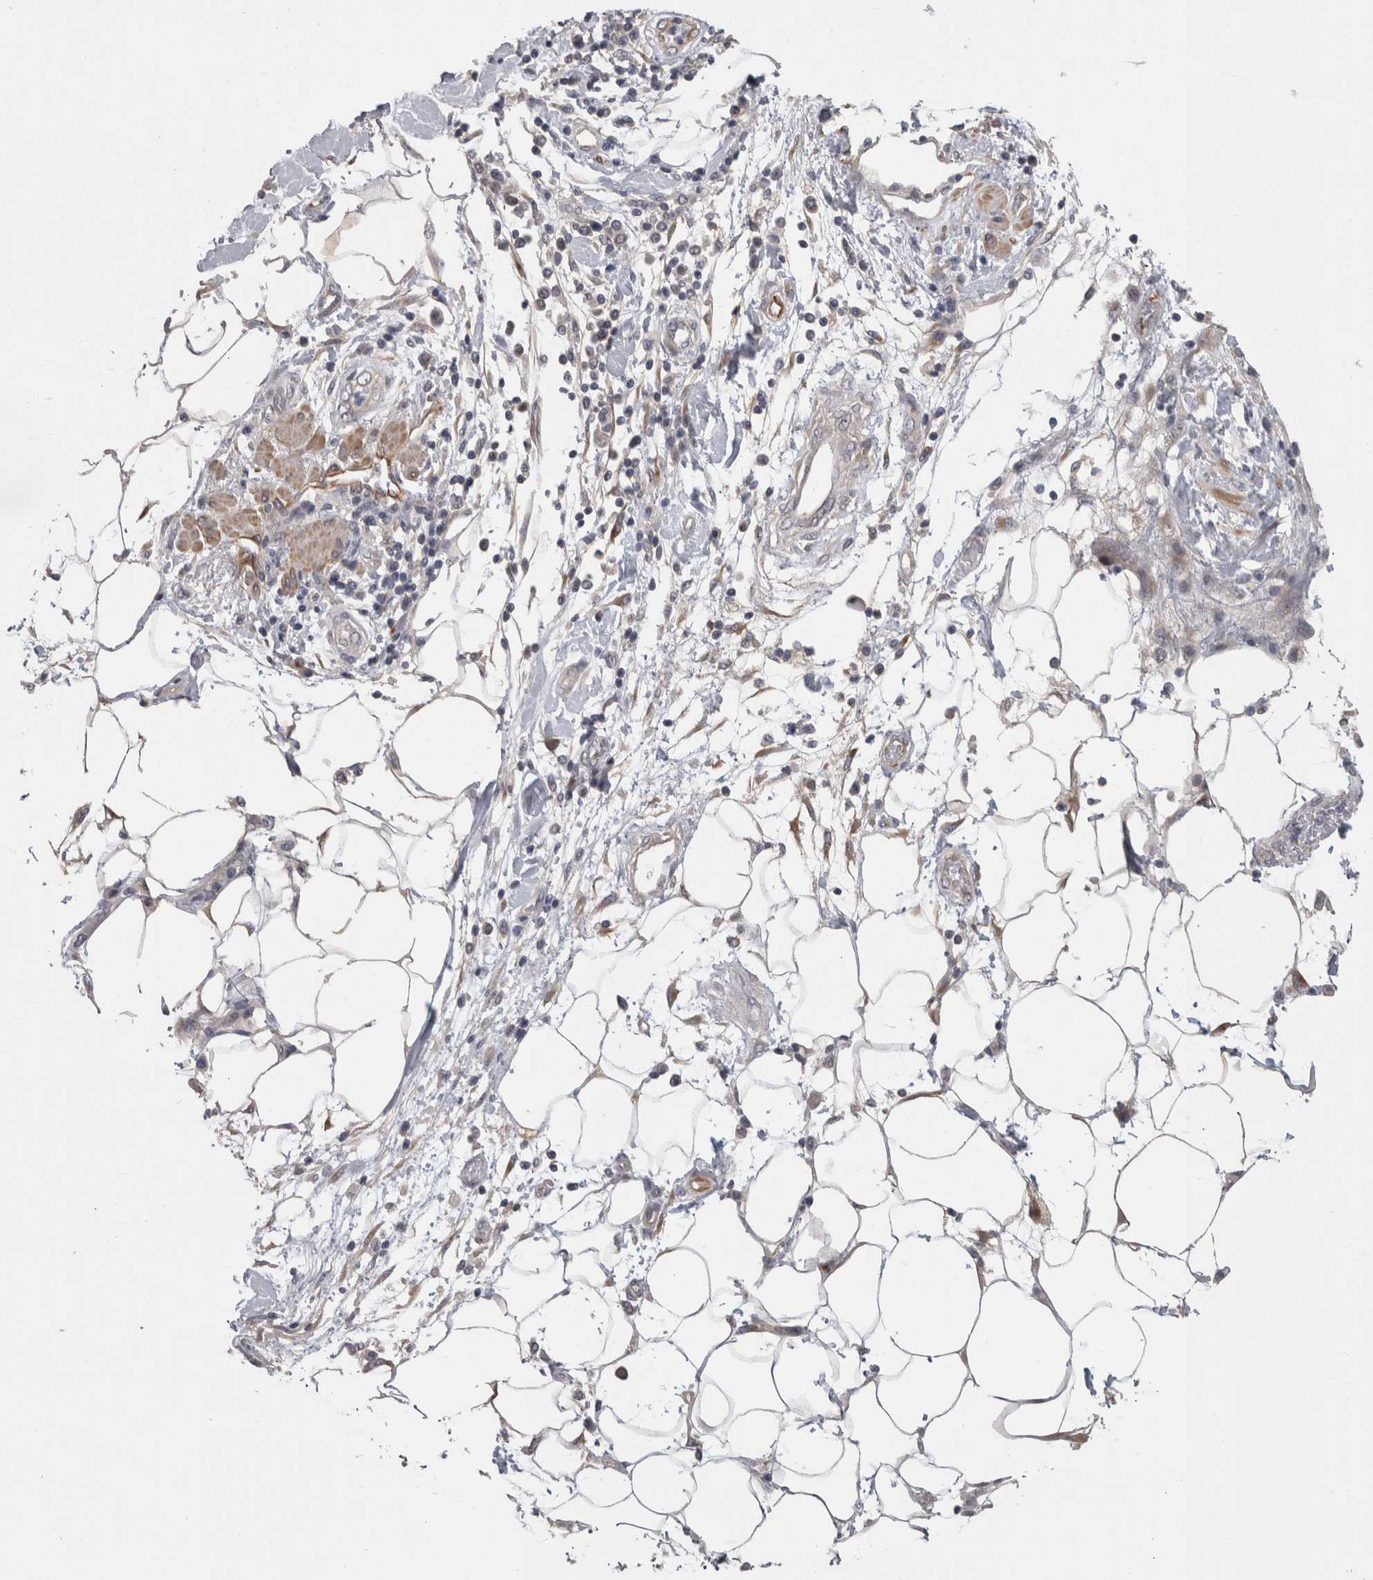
{"staining": {"intensity": "negative", "quantity": "none", "location": "none"}, "tissue": "pancreatic cancer", "cell_type": "Tumor cells", "image_type": "cancer", "snomed": [{"axis": "morphology", "description": "Normal tissue, NOS"}, {"axis": "morphology", "description": "Adenocarcinoma, NOS"}, {"axis": "topography", "description": "Pancreas"}], "caption": "The histopathology image displays no staining of tumor cells in pancreatic cancer (adenocarcinoma).", "gene": "RMDN1", "patient": {"sex": "female", "age": 71}}